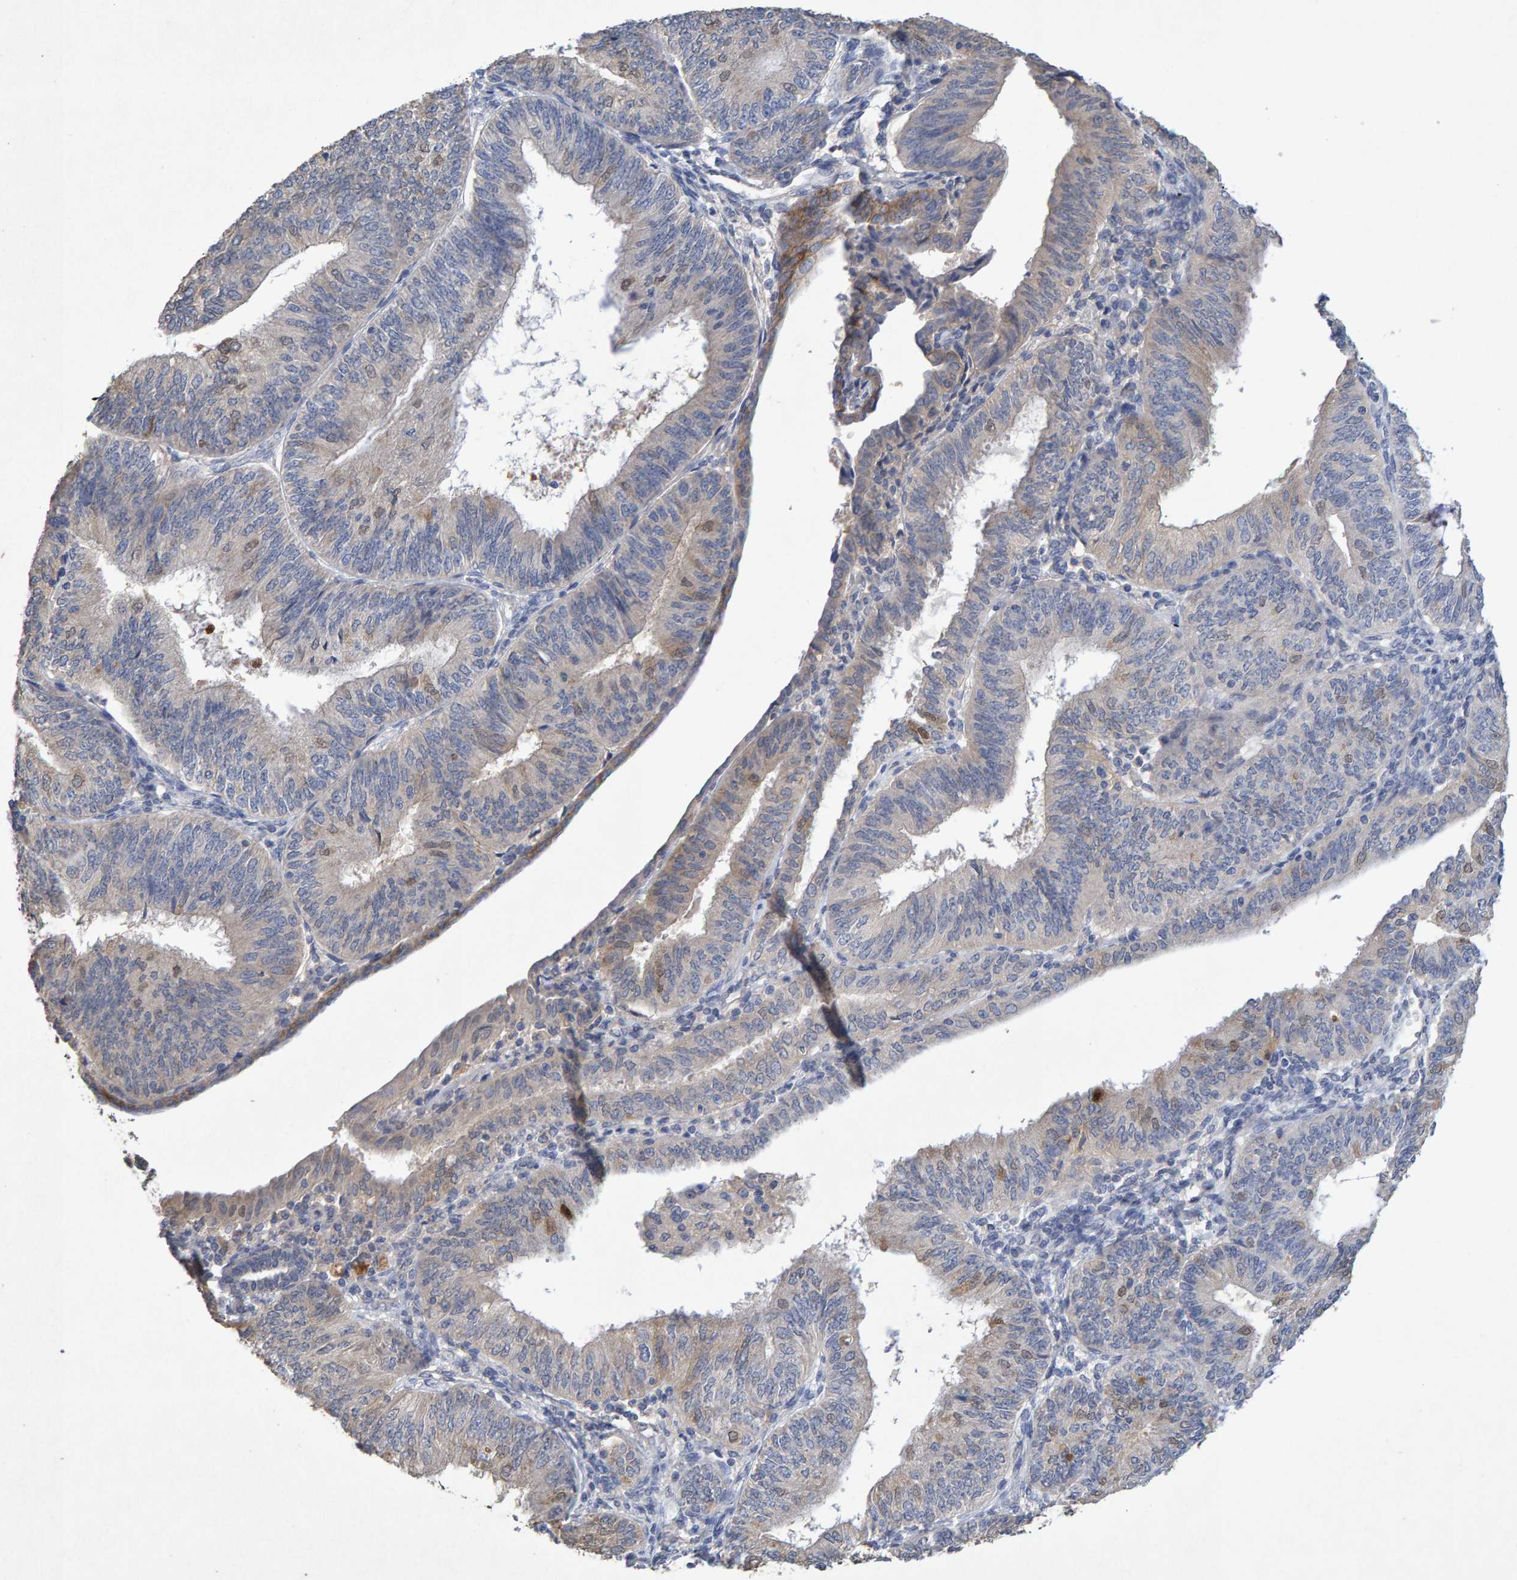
{"staining": {"intensity": "moderate", "quantity": "<25%", "location": "cytoplasmic/membranous"}, "tissue": "endometrial cancer", "cell_type": "Tumor cells", "image_type": "cancer", "snomed": [{"axis": "morphology", "description": "Adenocarcinoma, NOS"}, {"axis": "topography", "description": "Endometrium"}], "caption": "Protein analysis of endometrial cancer (adenocarcinoma) tissue displays moderate cytoplasmic/membranous expression in about <25% of tumor cells.", "gene": "CTH", "patient": {"sex": "female", "age": 58}}